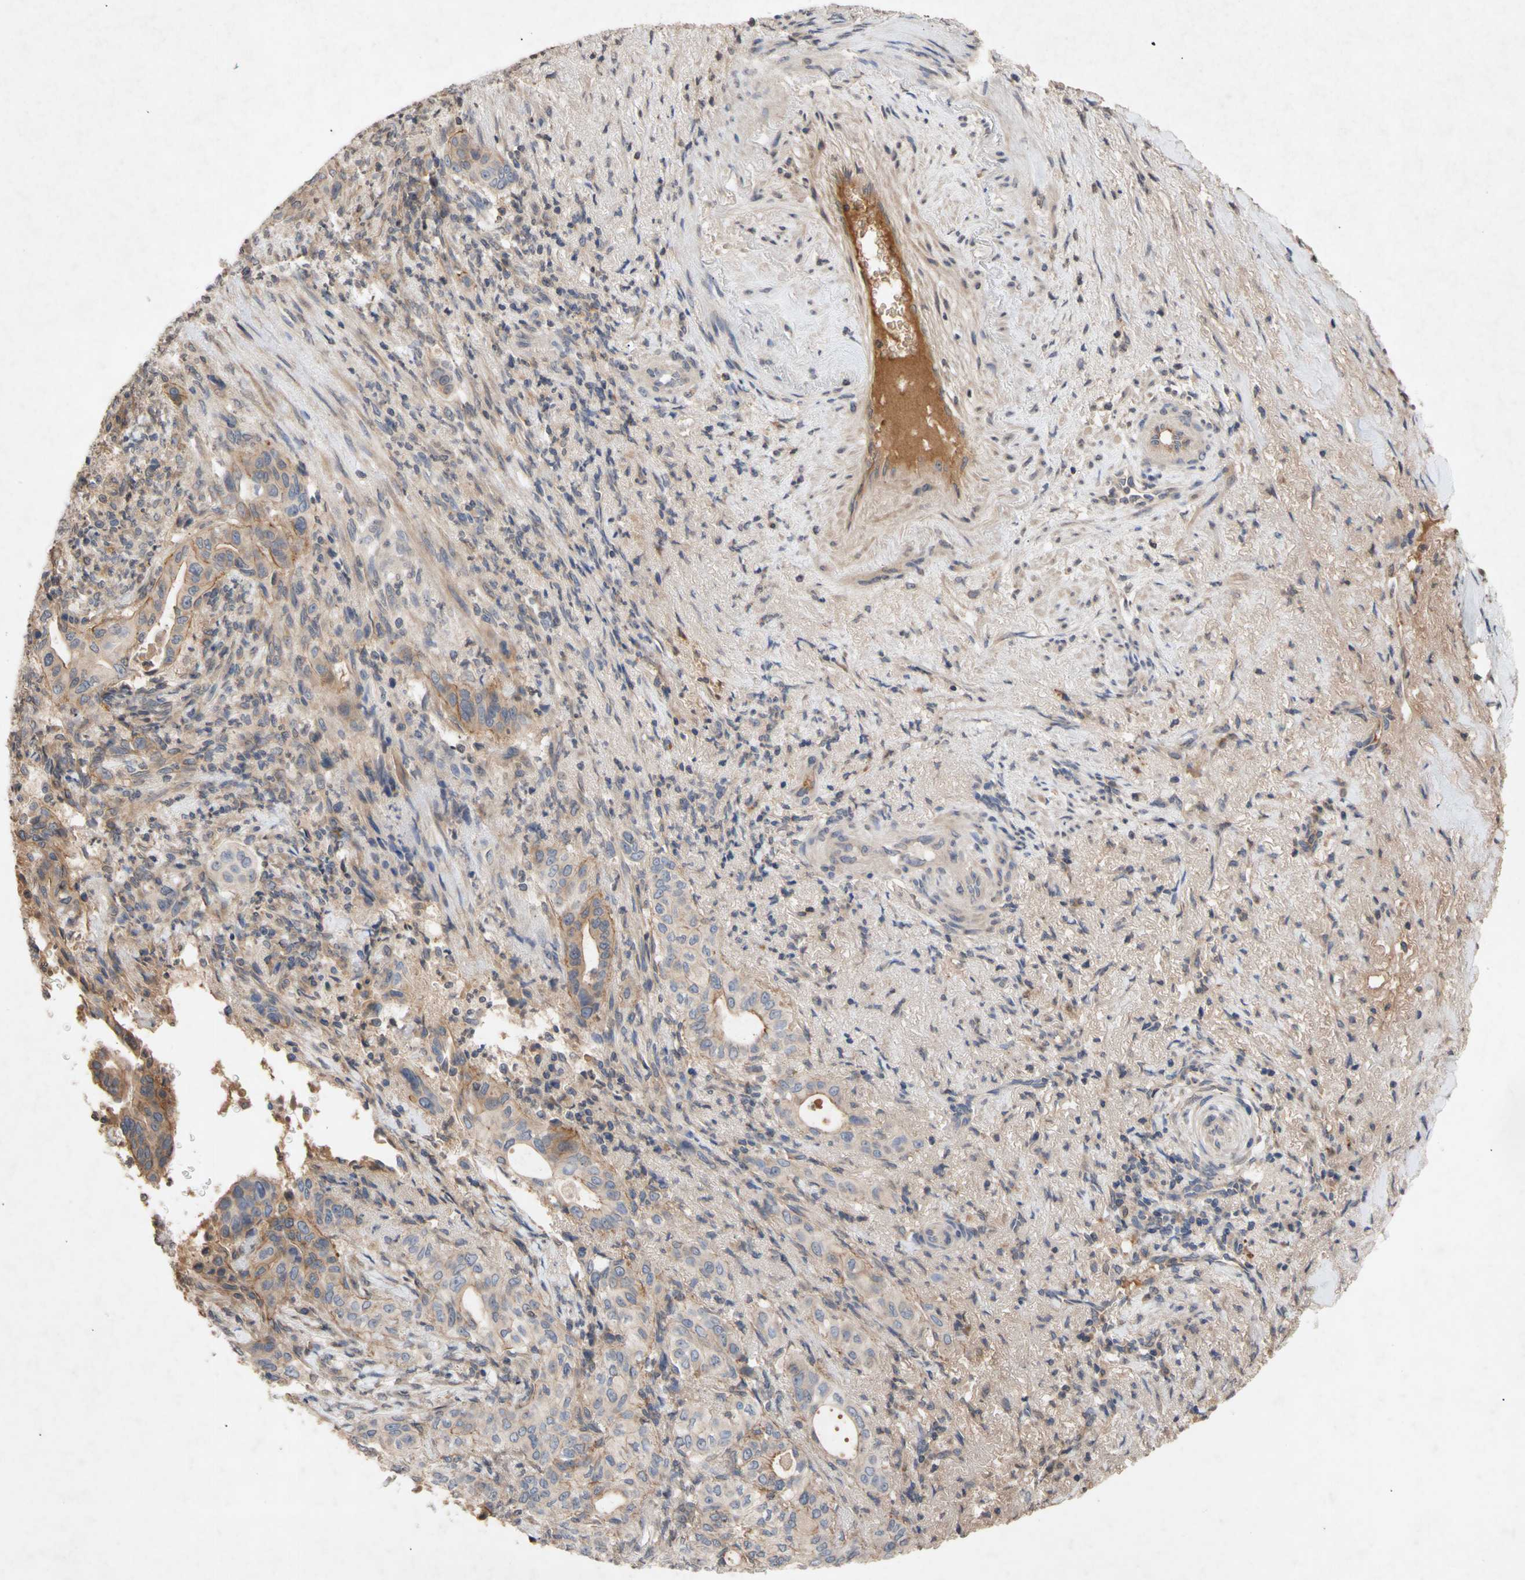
{"staining": {"intensity": "weak", "quantity": ">75%", "location": "cytoplasmic/membranous"}, "tissue": "liver cancer", "cell_type": "Tumor cells", "image_type": "cancer", "snomed": [{"axis": "morphology", "description": "Cholangiocarcinoma"}, {"axis": "topography", "description": "Liver"}], "caption": "This is an image of IHC staining of liver cholangiocarcinoma, which shows weak positivity in the cytoplasmic/membranous of tumor cells.", "gene": "NECTIN3", "patient": {"sex": "female", "age": 67}}